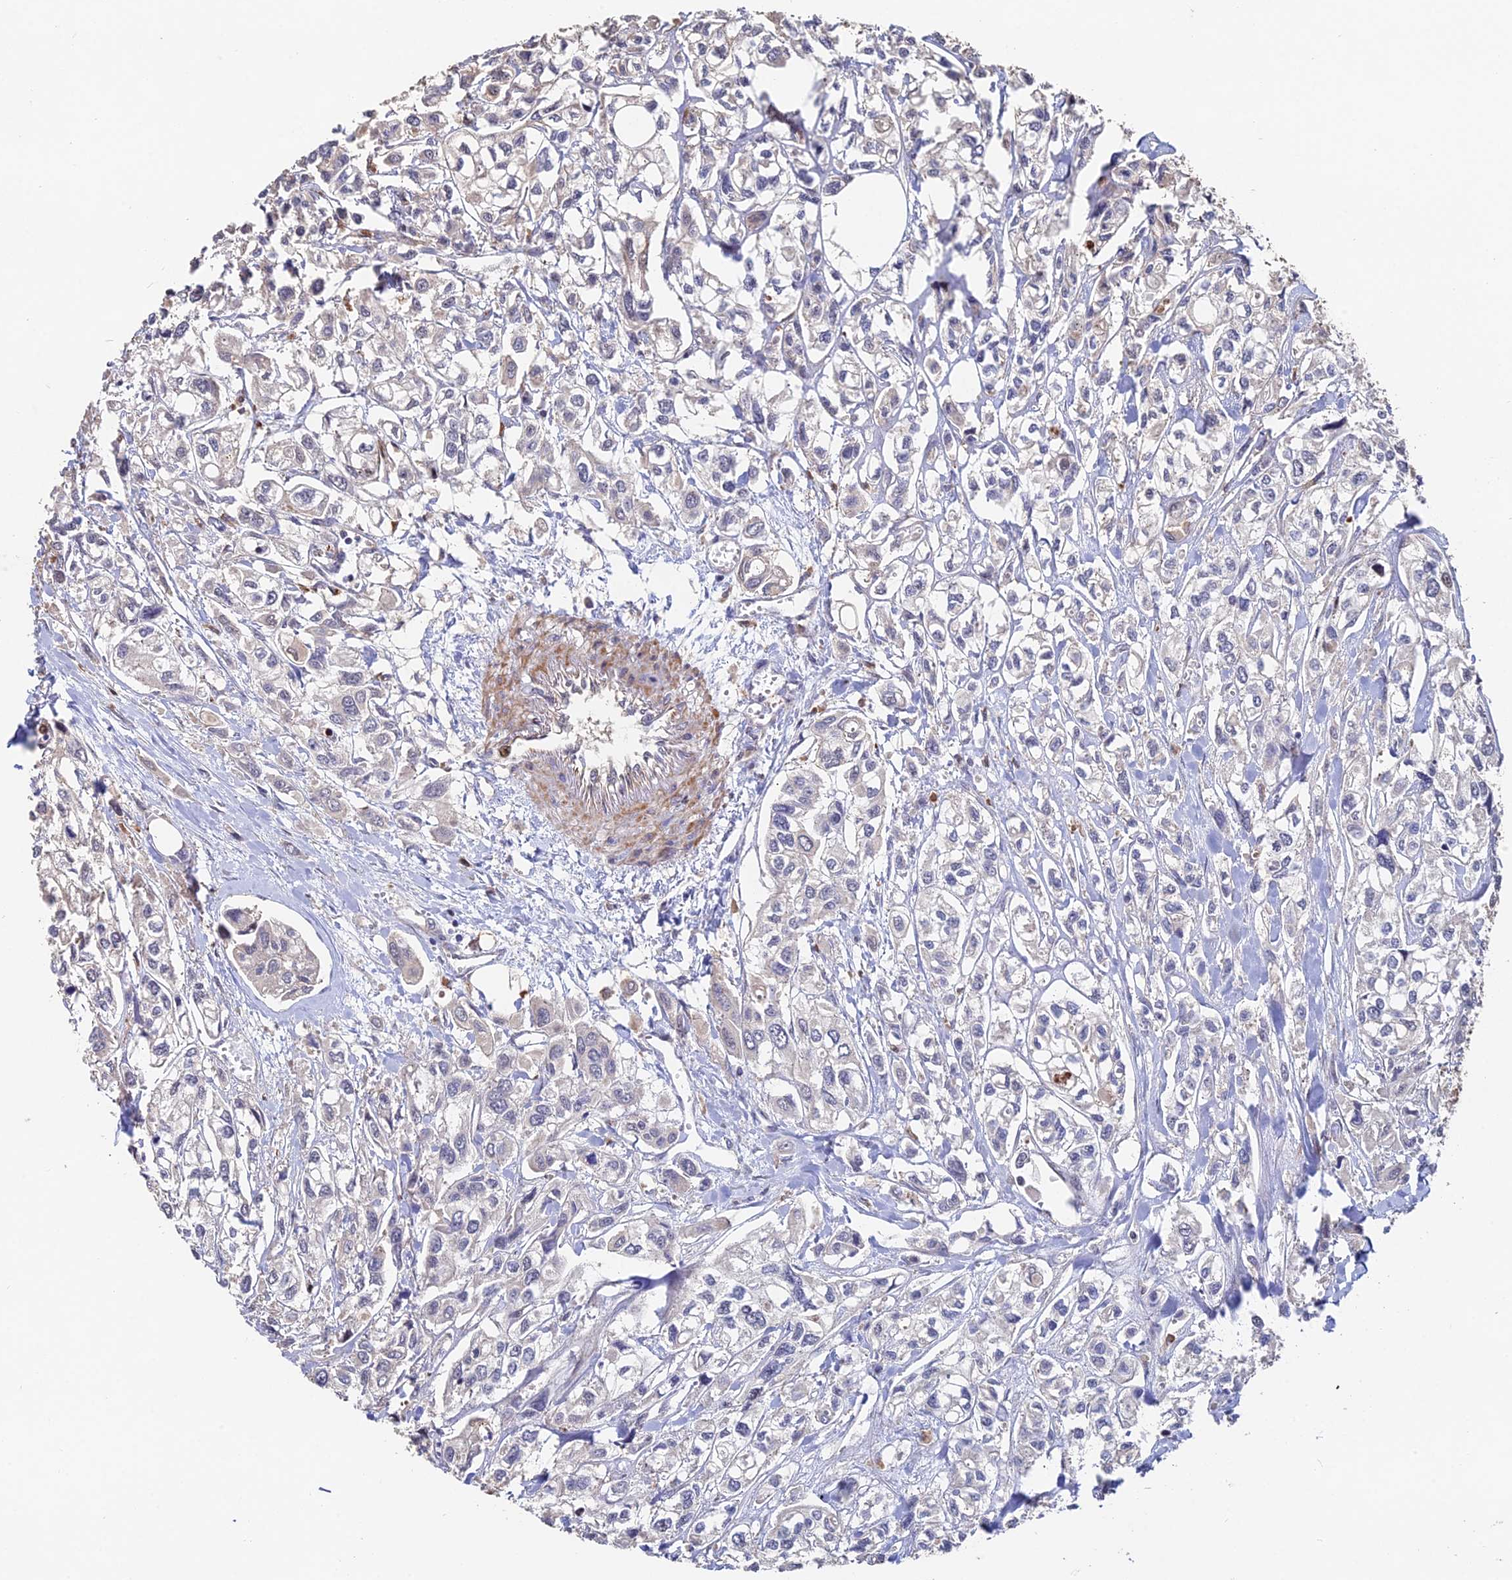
{"staining": {"intensity": "negative", "quantity": "none", "location": "none"}, "tissue": "urothelial cancer", "cell_type": "Tumor cells", "image_type": "cancer", "snomed": [{"axis": "morphology", "description": "Urothelial carcinoma, High grade"}, {"axis": "topography", "description": "Urinary bladder"}], "caption": "Tumor cells are negative for protein expression in human high-grade urothelial carcinoma.", "gene": "ACTR5", "patient": {"sex": "male", "age": 67}}